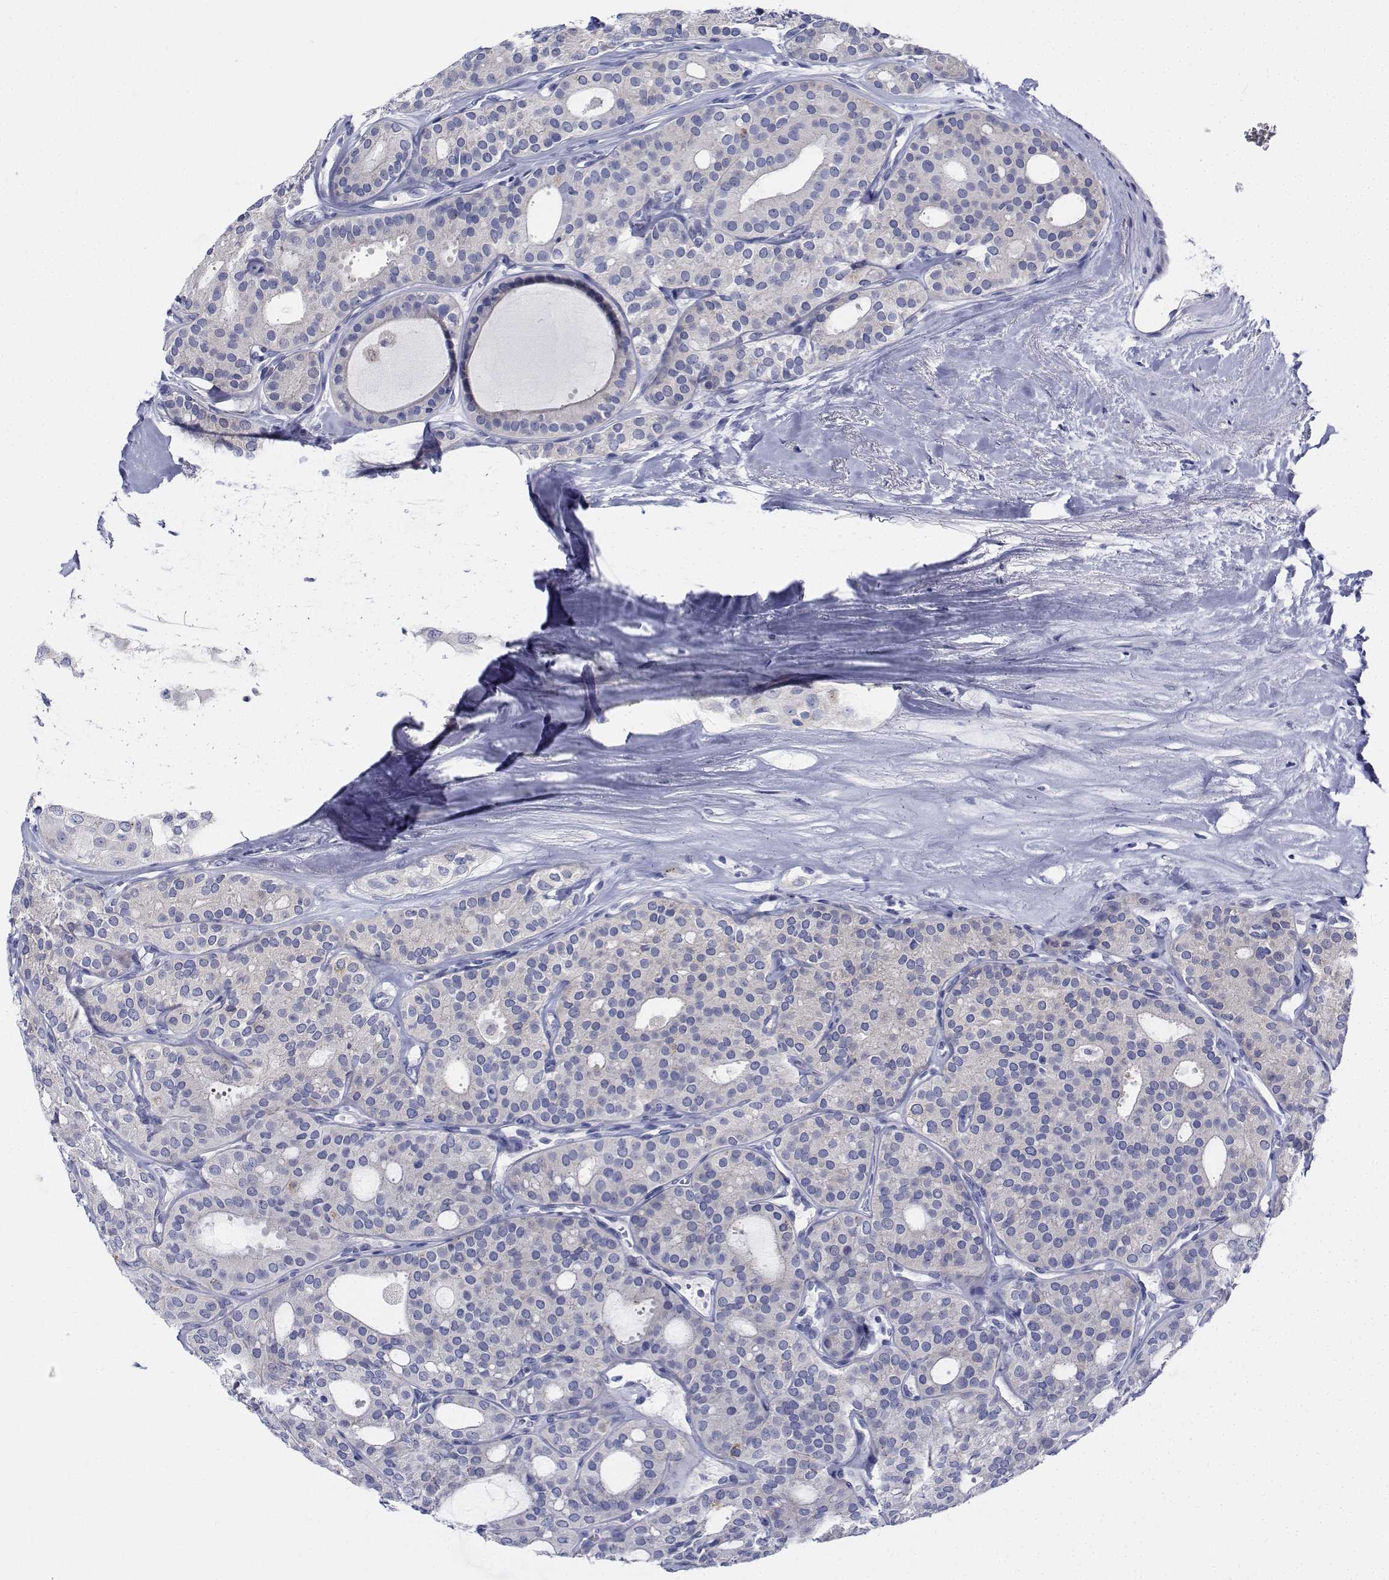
{"staining": {"intensity": "negative", "quantity": "none", "location": "none"}, "tissue": "thyroid cancer", "cell_type": "Tumor cells", "image_type": "cancer", "snomed": [{"axis": "morphology", "description": "Follicular adenoma carcinoma, NOS"}, {"axis": "topography", "description": "Thyroid gland"}], "caption": "The image displays no significant expression in tumor cells of follicular adenoma carcinoma (thyroid).", "gene": "CDHR3", "patient": {"sex": "male", "age": 75}}